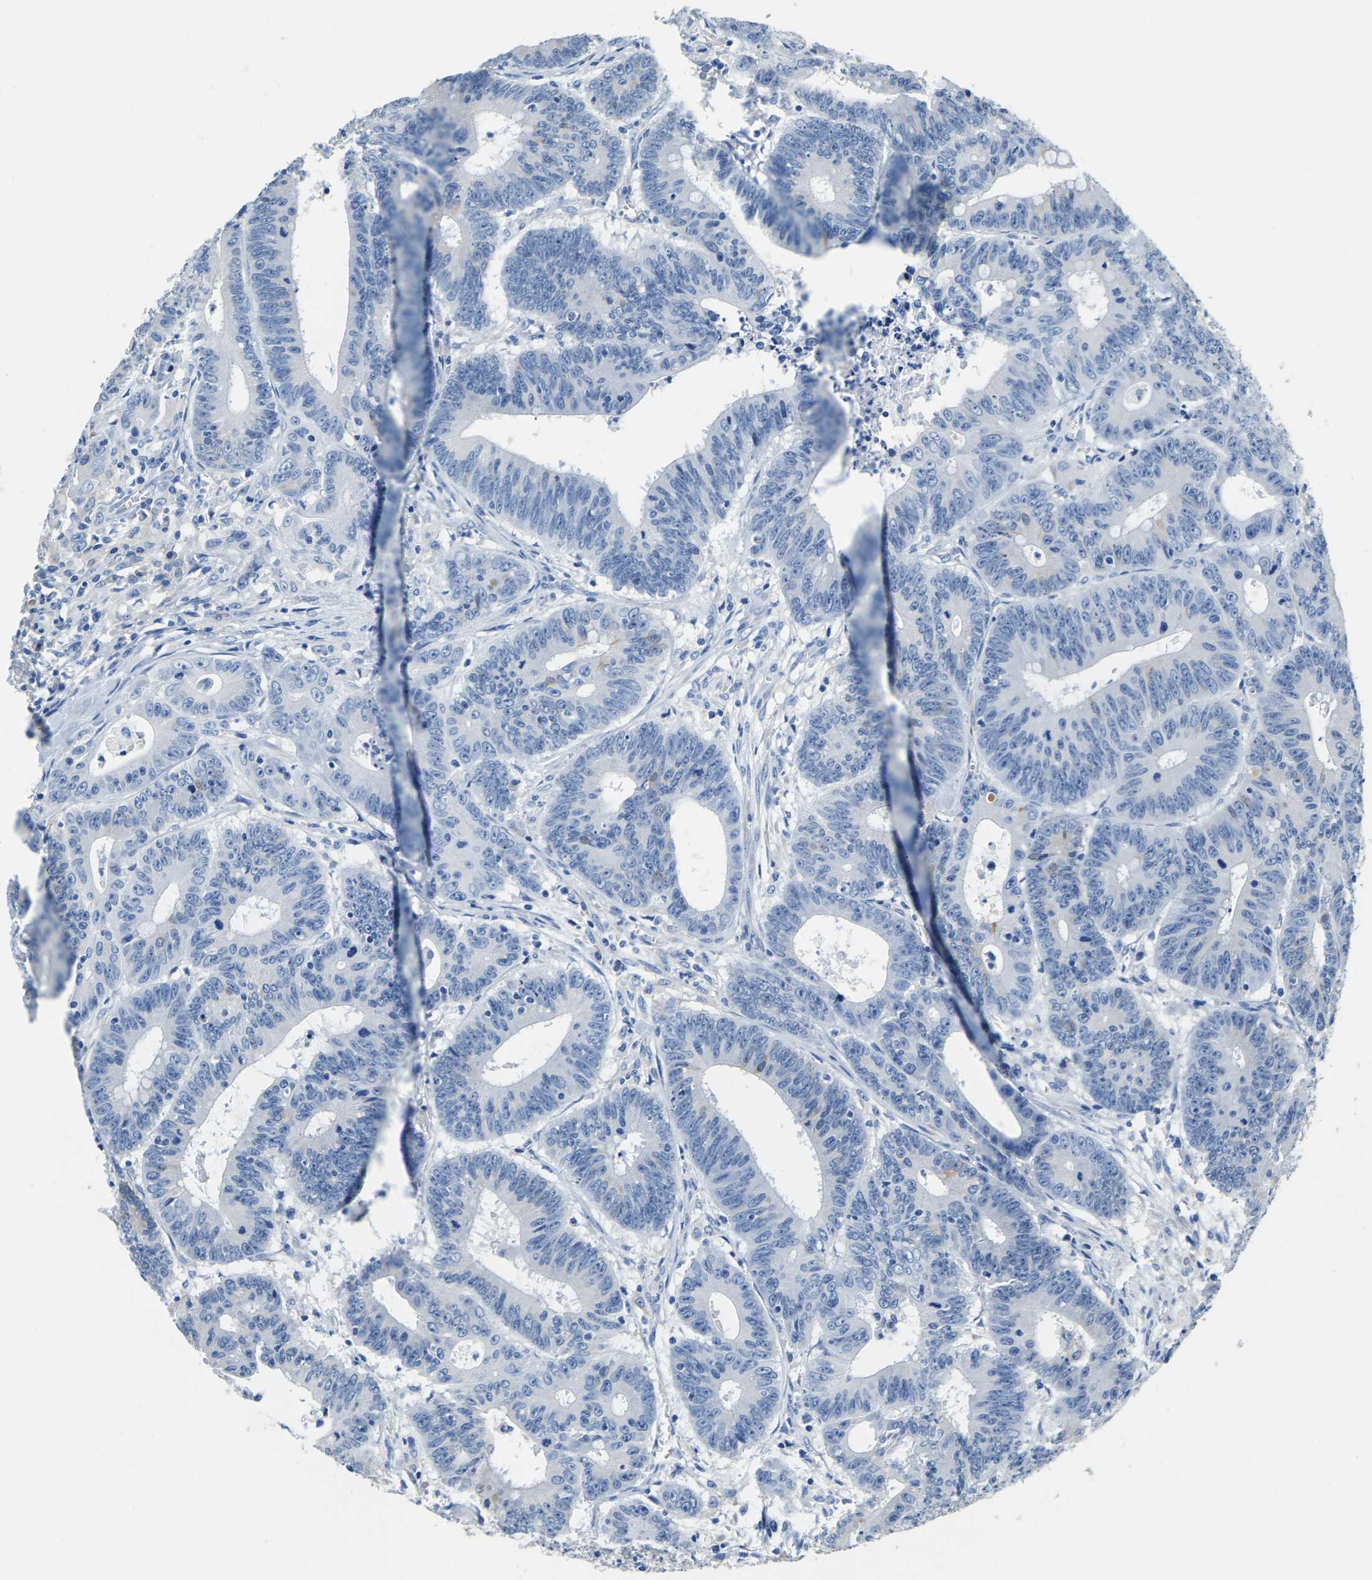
{"staining": {"intensity": "negative", "quantity": "none", "location": "none"}, "tissue": "colorectal cancer", "cell_type": "Tumor cells", "image_type": "cancer", "snomed": [{"axis": "morphology", "description": "Adenocarcinoma, NOS"}, {"axis": "topography", "description": "Colon"}], "caption": "Colorectal cancer (adenocarcinoma) was stained to show a protein in brown. There is no significant staining in tumor cells.", "gene": "ZDHHC13", "patient": {"sex": "male", "age": 45}}